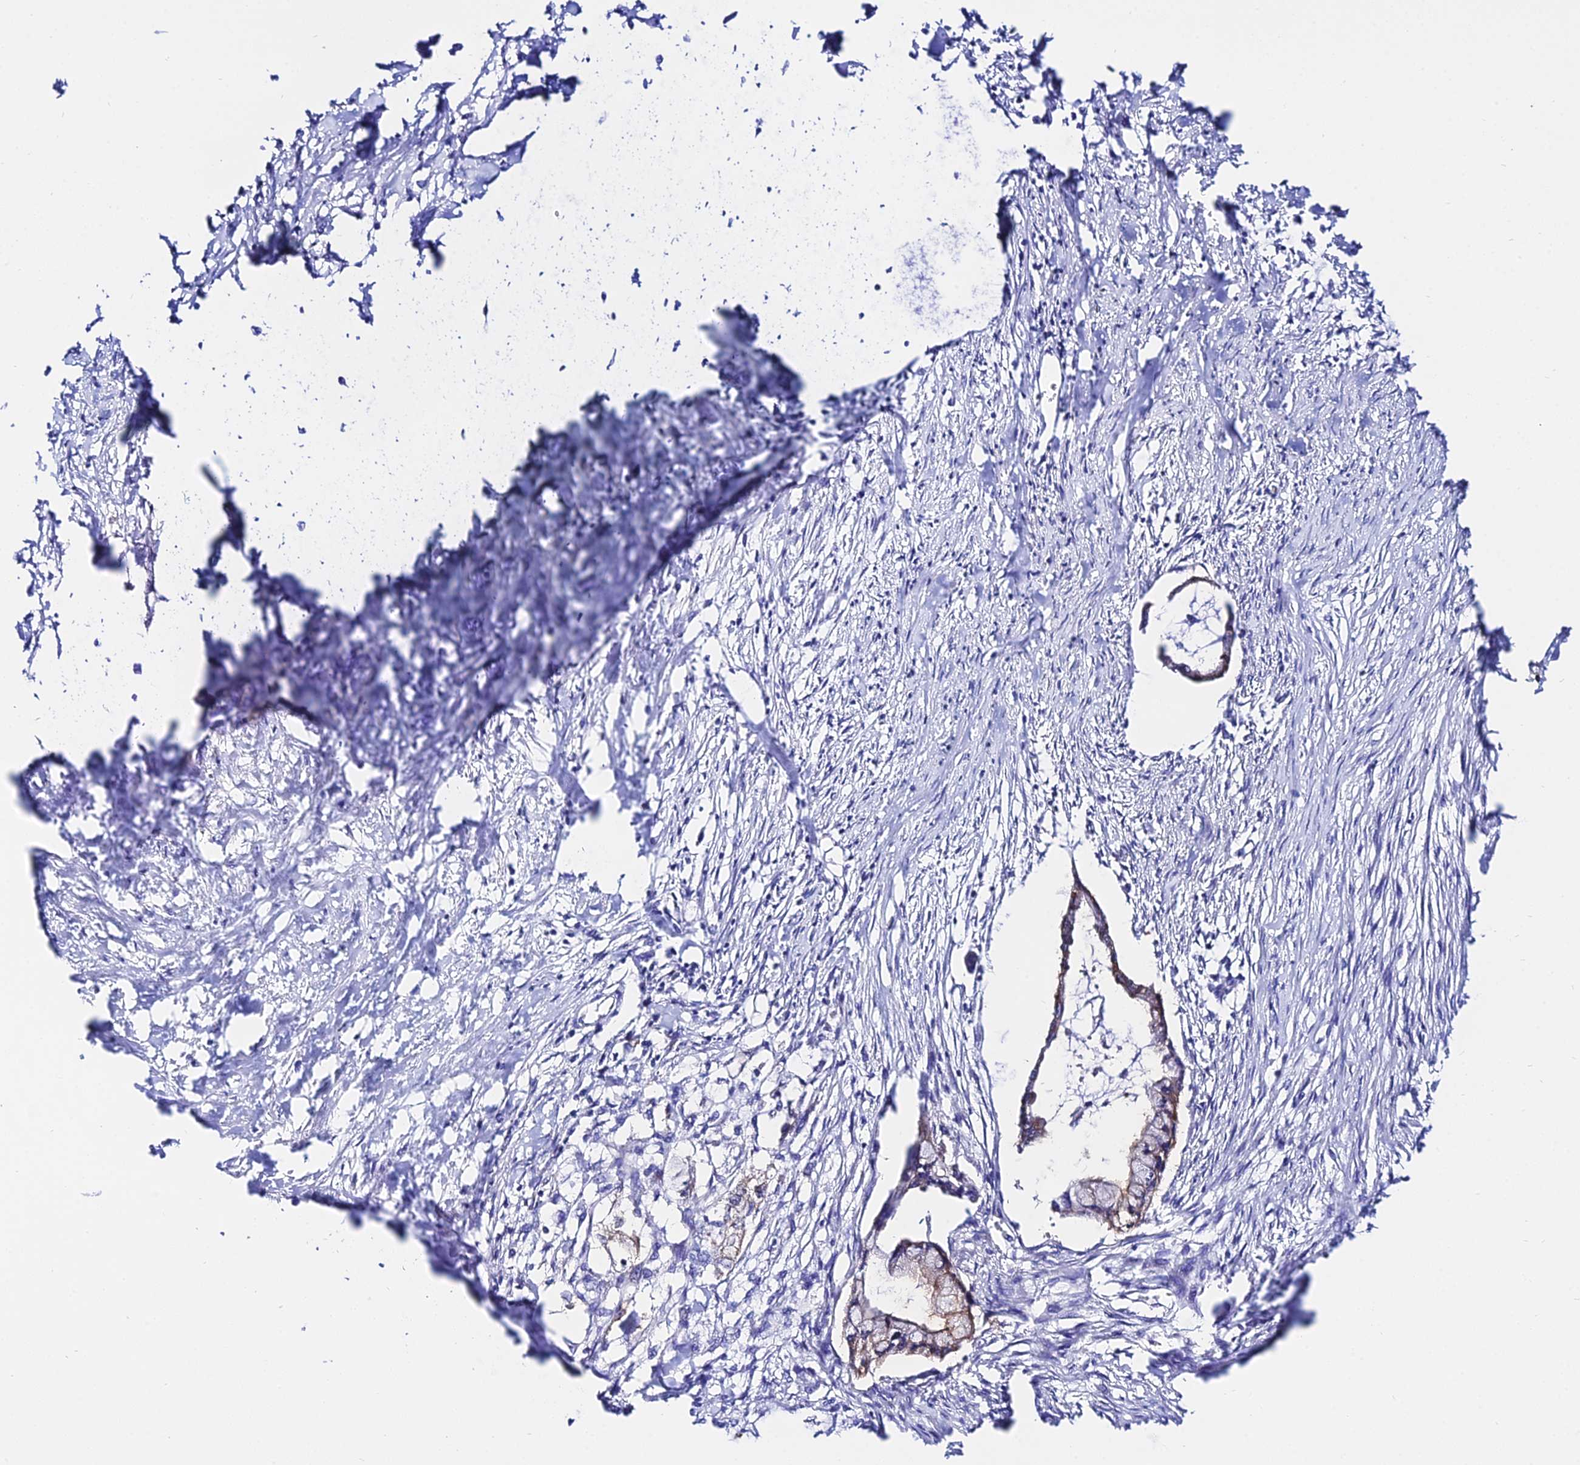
{"staining": {"intensity": "weak", "quantity": "25%-75%", "location": "cytoplasmic/membranous"}, "tissue": "pancreatic cancer", "cell_type": "Tumor cells", "image_type": "cancer", "snomed": [{"axis": "morphology", "description": "Adenocarcinoma, NOS"}, {"axis": "topography", "description": "Pancreas"}], "caption": "Immunohistochemistry (DAB) staining of pancreatic cancer exhibits weak cytoplasmic/membranous protein staining in approximately 25%-75% of tumor cells.", "gene": "S100A16", "patient": {"sex": "male", "age": 48}}